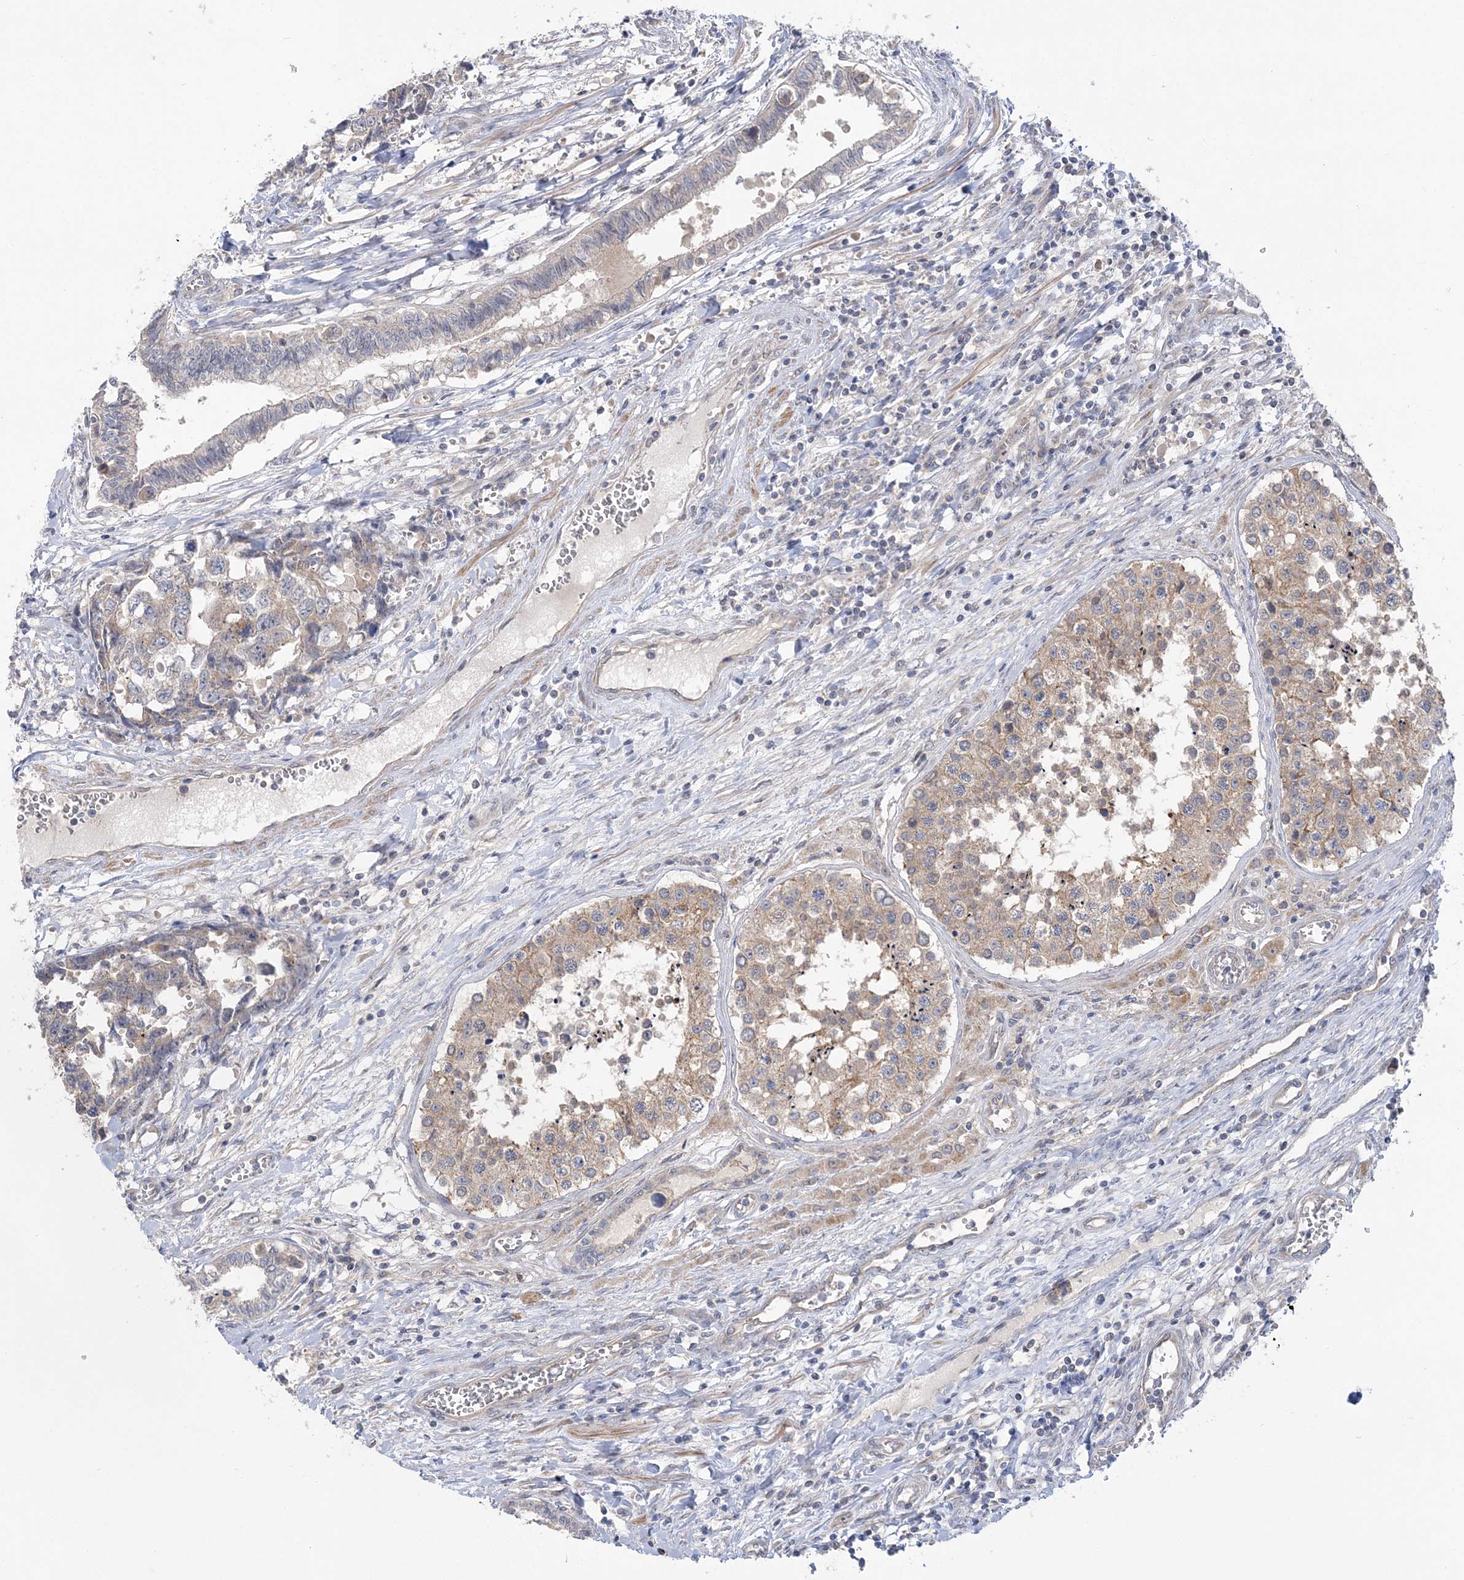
{"staining": {"intensity": "weak", "quantity": "<25%", "location": "cytoplasmic/membranous"}, "tissue": "testis cancer", "cell_type": "Tumor cells", "image_type": "cancer", "snomed": [{"axis": "morphology", "description": "Carcinoma, Embryonal, NOS"}, {"axis": "topography", "description": "Testis"}], "caption": "This is an IHC histopathology image of embryonal carcinoma (testis). There is no positivity in tumor cells.", "gene": "MMADHC", "patient": {"sex": "male", "age": 31}}